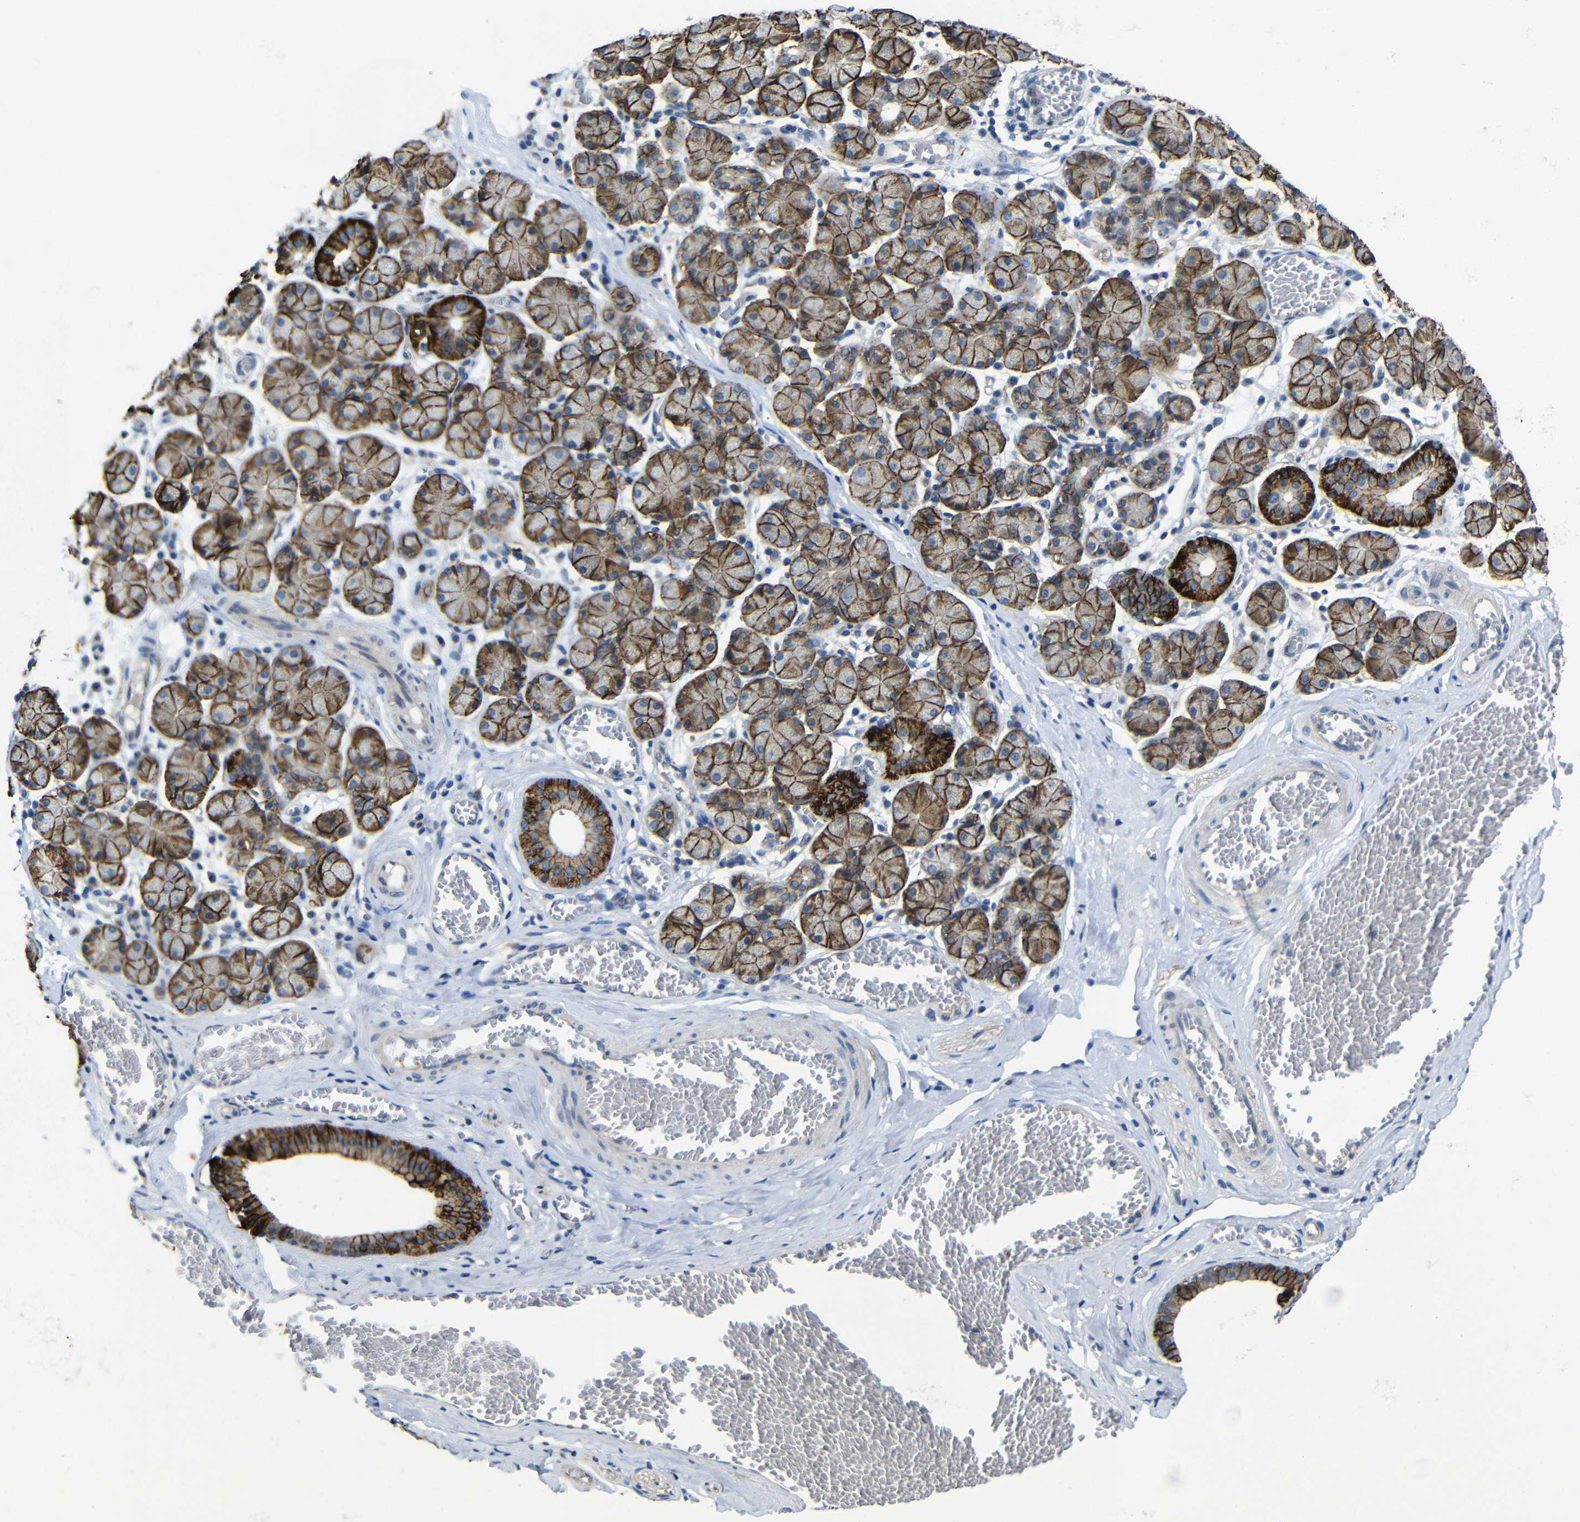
{"staining": {"intensity": "strong", "quantity": "25%-75%", "location": "cytoplasmic/membranous"}, "tissue": "salivary gland", "cell_type": "Glandular cells", "image_type": "normal", "snomed": [{"axis": "morphology", "description": "Normal tissue, NOS"}, {"axis": "topography", "description": "Salivary gland"}], "caption": "Unremarkable salivary gland demonstrates strong cytoplasmic/membranous positivity in about 25%-75% of glandular cells, visualized by immunohistochemistry.", "gene": "ZNF90", "patient": {"sex": "female", "age": 24}}